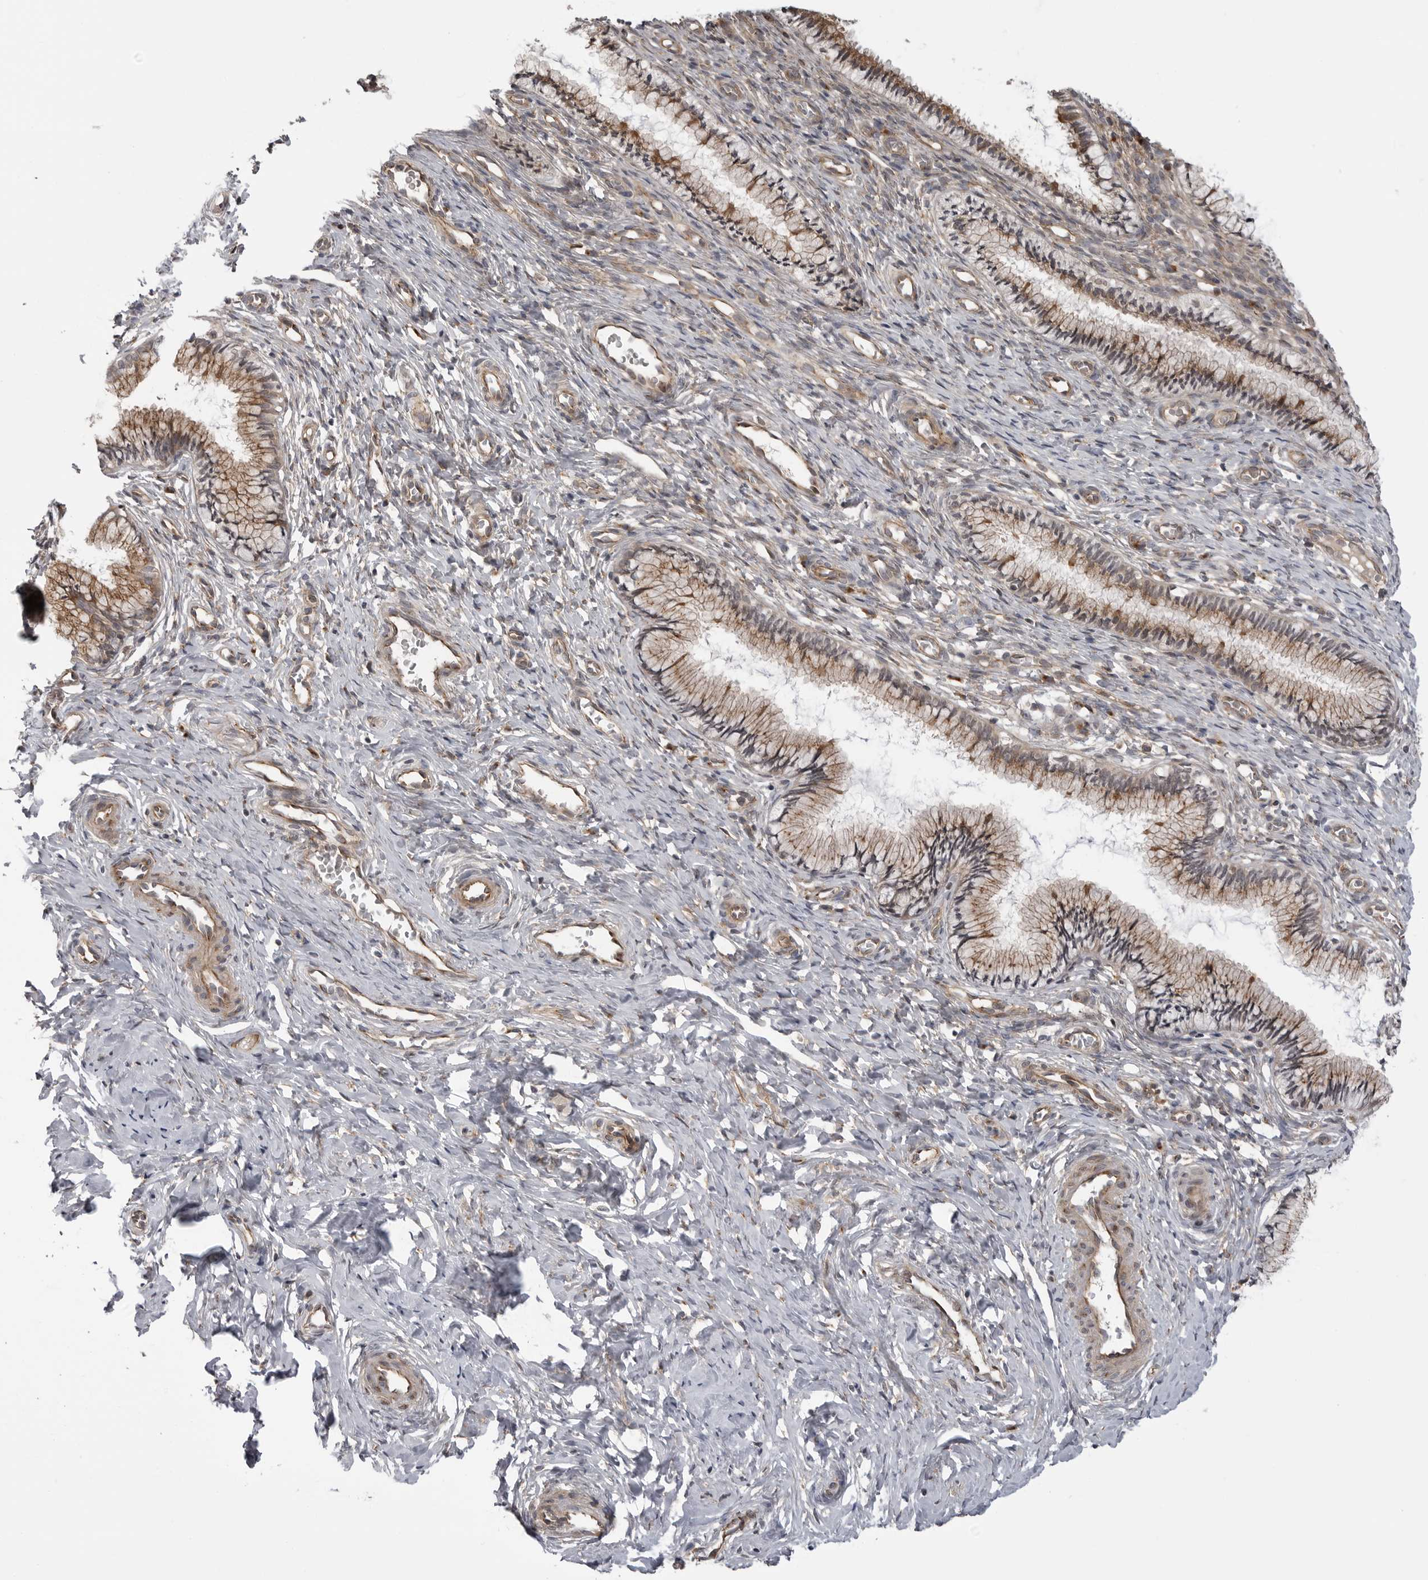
{"staining": {"intensity": "moderate", "quantity": ">75%", "location": "cytoplasmic/membranous"}, "tissue": "cervix", "cell_type": "Glandular cells", "image_type": "normal", "snomed": [{"axis": "morphology", "description": "Normal tissue, NOS"}, {"axis": "topography", "description": "Cervix"}], "caption": "This is a photomicrograph of immunohistochemistry (IHC) staining of normal cervix, which shows moderate staining in the cytoplasmic/membranous of glandular cells.", "gene": "LRRC45", "patient": {"sex": "female", "age": 27}}